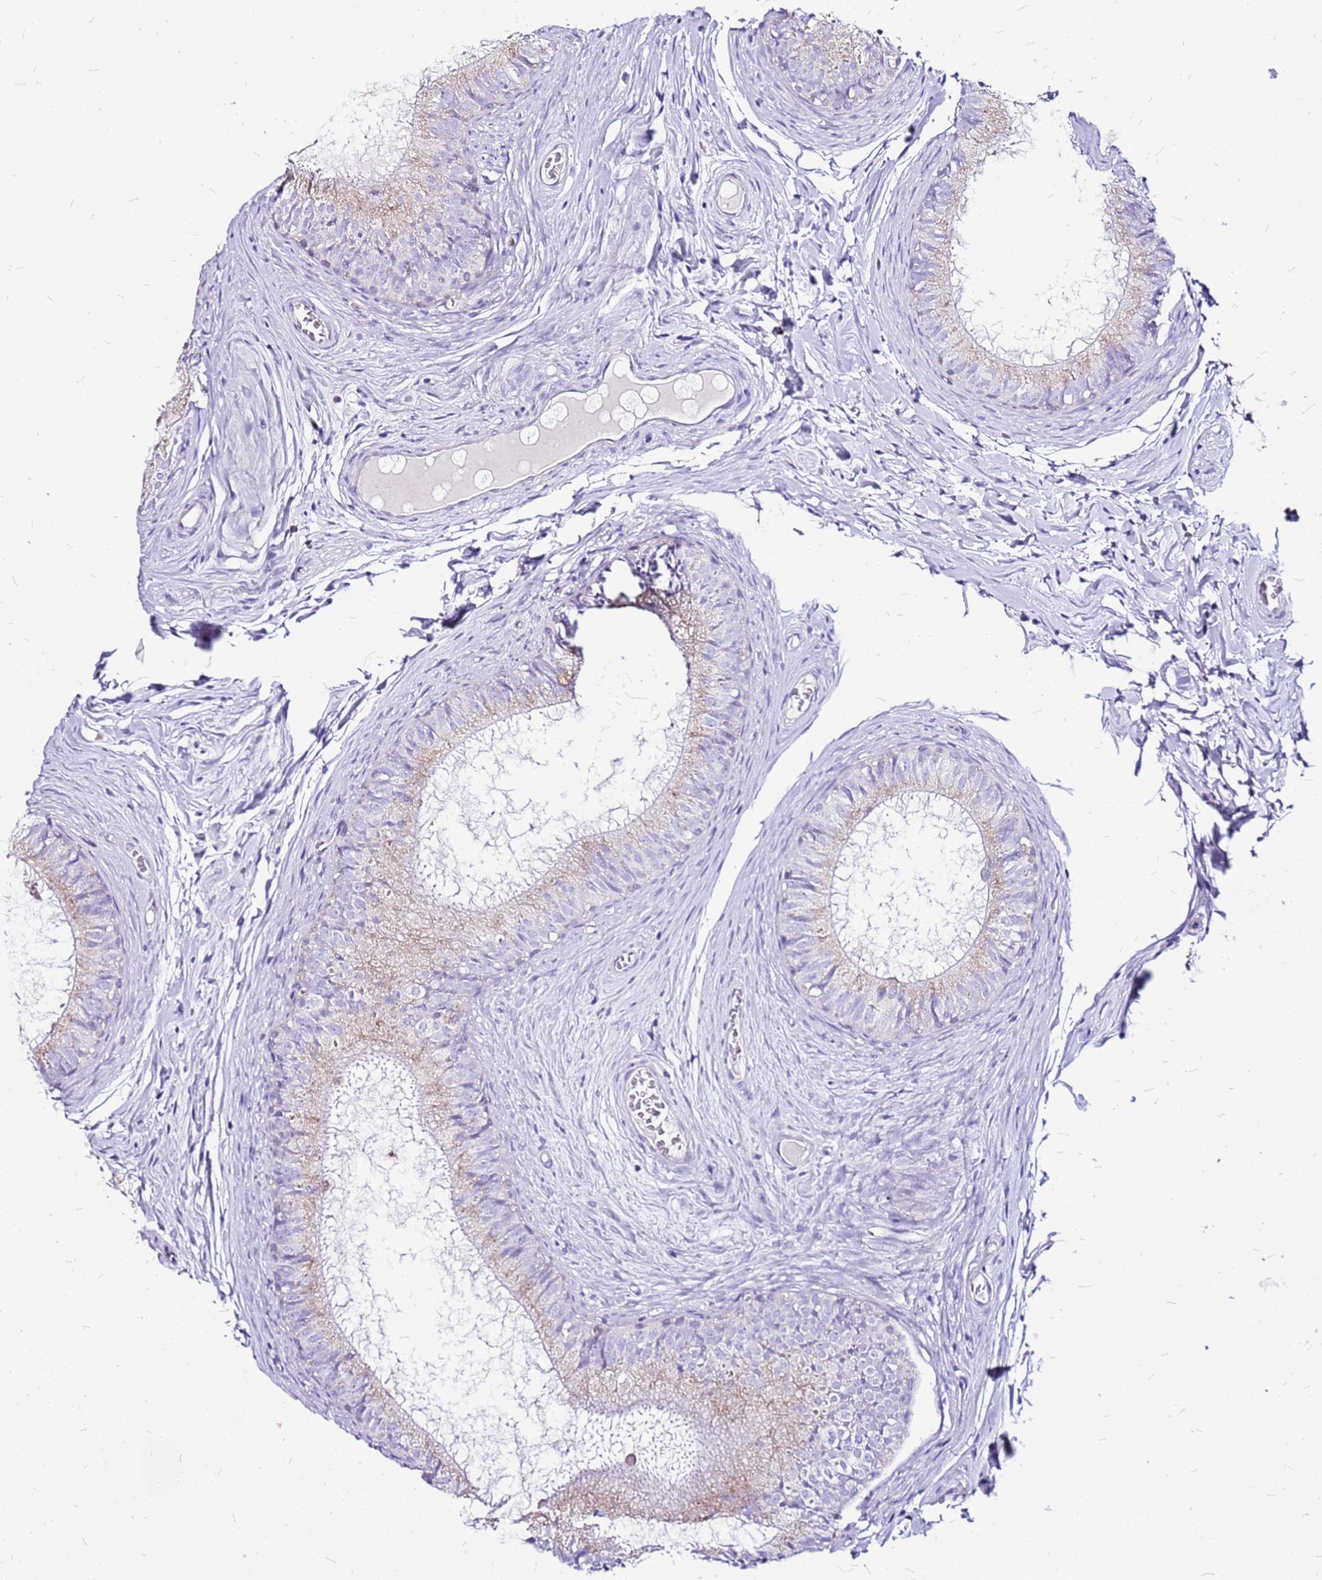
{"staining": {"intensity": "weak", "quantity": "<25%", "location": "cytoplasmic/membranous"}, "tissue": "epididymis", "cell_type": "Glandular cells", "image_type": "normal", "snomed": [{"axis": "morphology", "description": "Normal tissue, NOS"}, {"axis": "topography", "description": "Epididymis"}], "caption": "An immunohistochemistry photomicrograph of unremarkable epididymis is shown. There is no staining in glandular cells of epididymis. (DAB (3,3'-diaminobenzidine) IHC visualized using brightfield microscopy, high magnification).", "gene": "CASD1", "patient": {"sex": "male", "age": 25}}